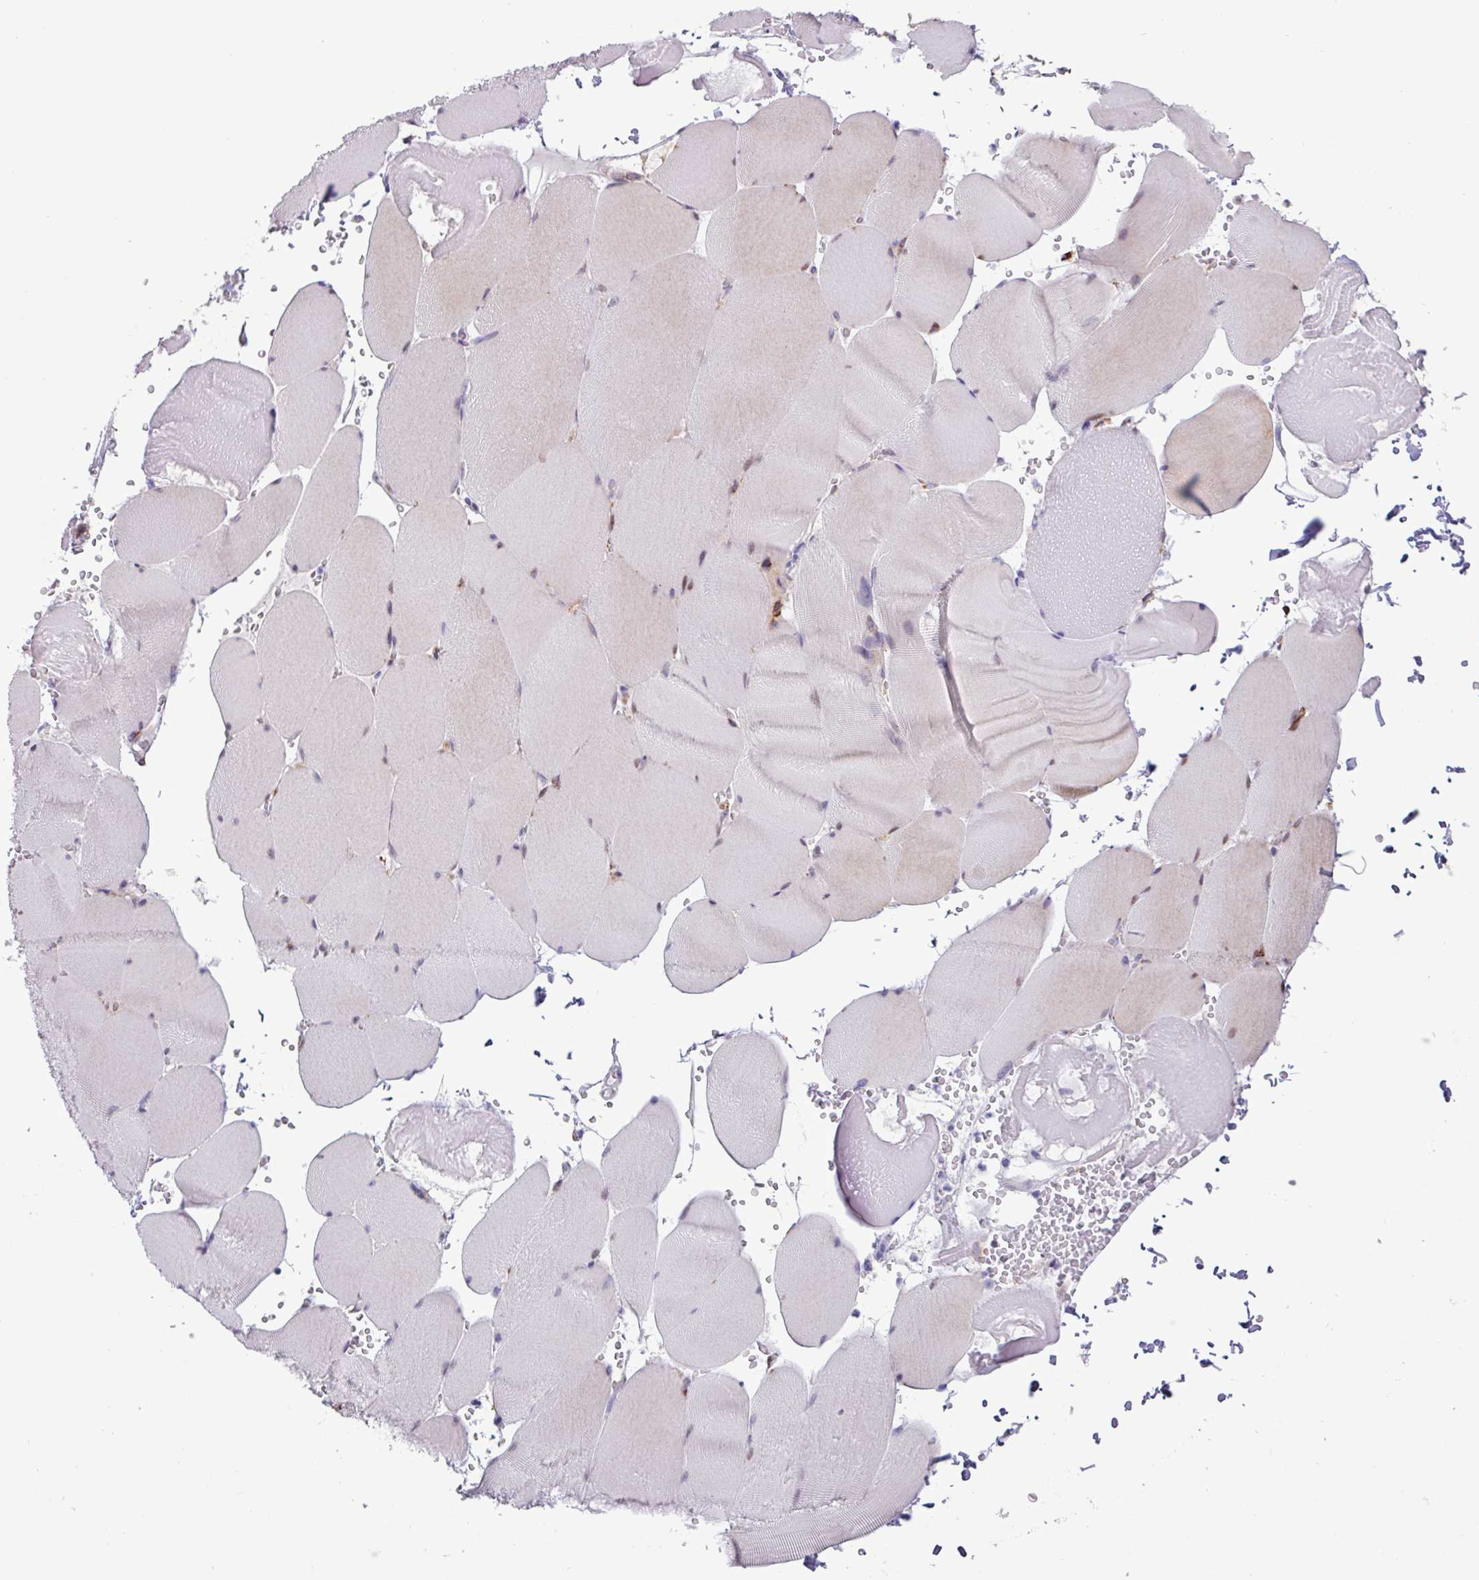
{"staining": {"intensity": "negative", "quantity": "none", "location": "none"}, "tissue": "skeletal muscle", "cell_type": "Myocytes", "image_type": "normal", "snomed": [{"axis": "morphology", "description": "Normal tissue, NOS"}, {"axis": "topography", "description": "Skeletal muscle"}, {"axis": "topography", "description": "Head-Neck"}], "caption": "This is a photomicrograph of IHC staining of unremarkable skeletal muscle, which shows no positivity in myocytes.", "gene": "PPP1R35", "patient": {"sex": "male", "age": 66}}